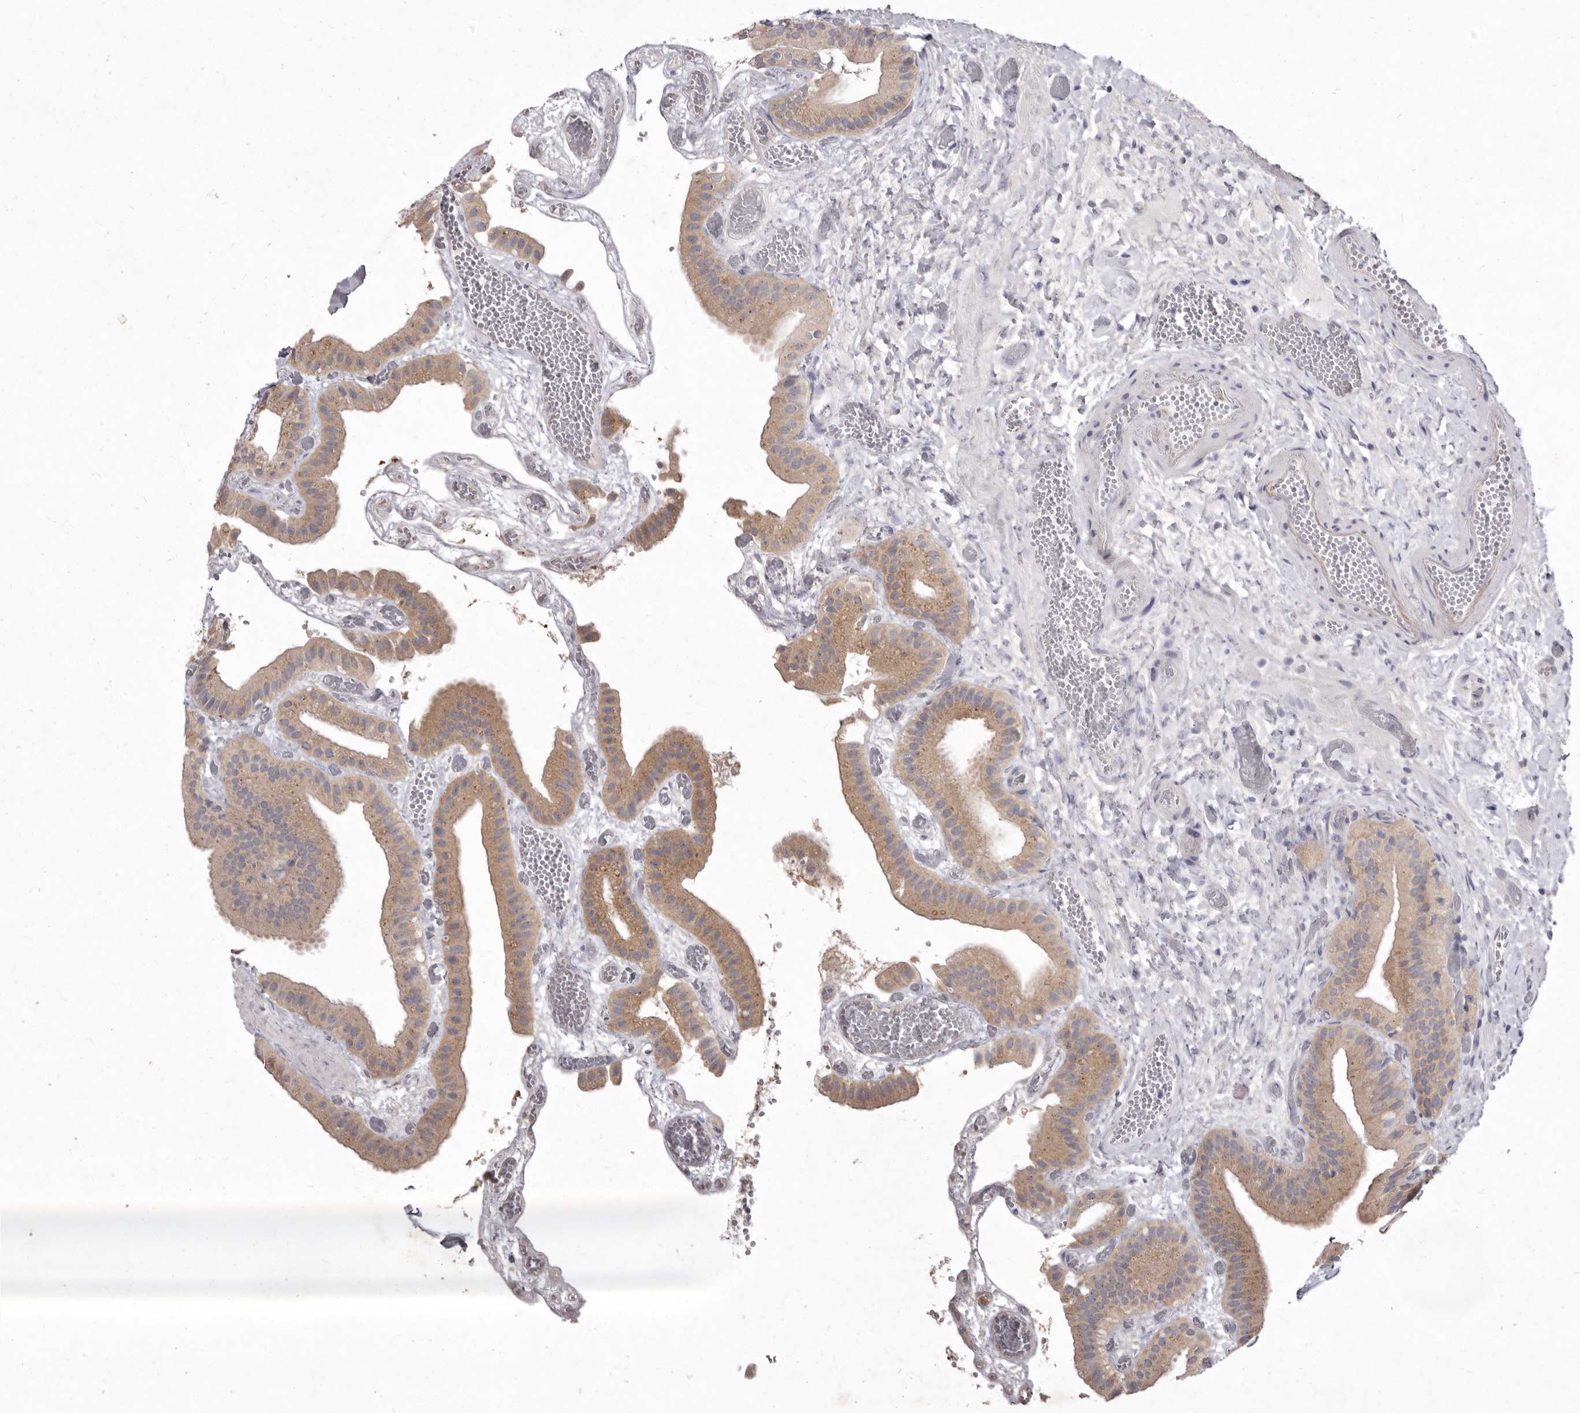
{"staining": {"intensity": "moderate", "quantity": ">75%", "location": "cytoplasmic/membranous"}, "tissue": "gallbladder", "cell_type": "Glandular cells", "image_type": "normal", "snomed": [{"axis": "morphology", "description": "Normal tissue, NOS"}, {"axis": "topography", "description": "Gallbladder"}], "caption": "This is an image of immunohistochemistry staining of unremarkable gallbladder, which shows moderate staining in the cytoplasmic/membranous of glandular cells.", "gene": "P2RX6", "patient": {"sex": "female", "age": 64}}